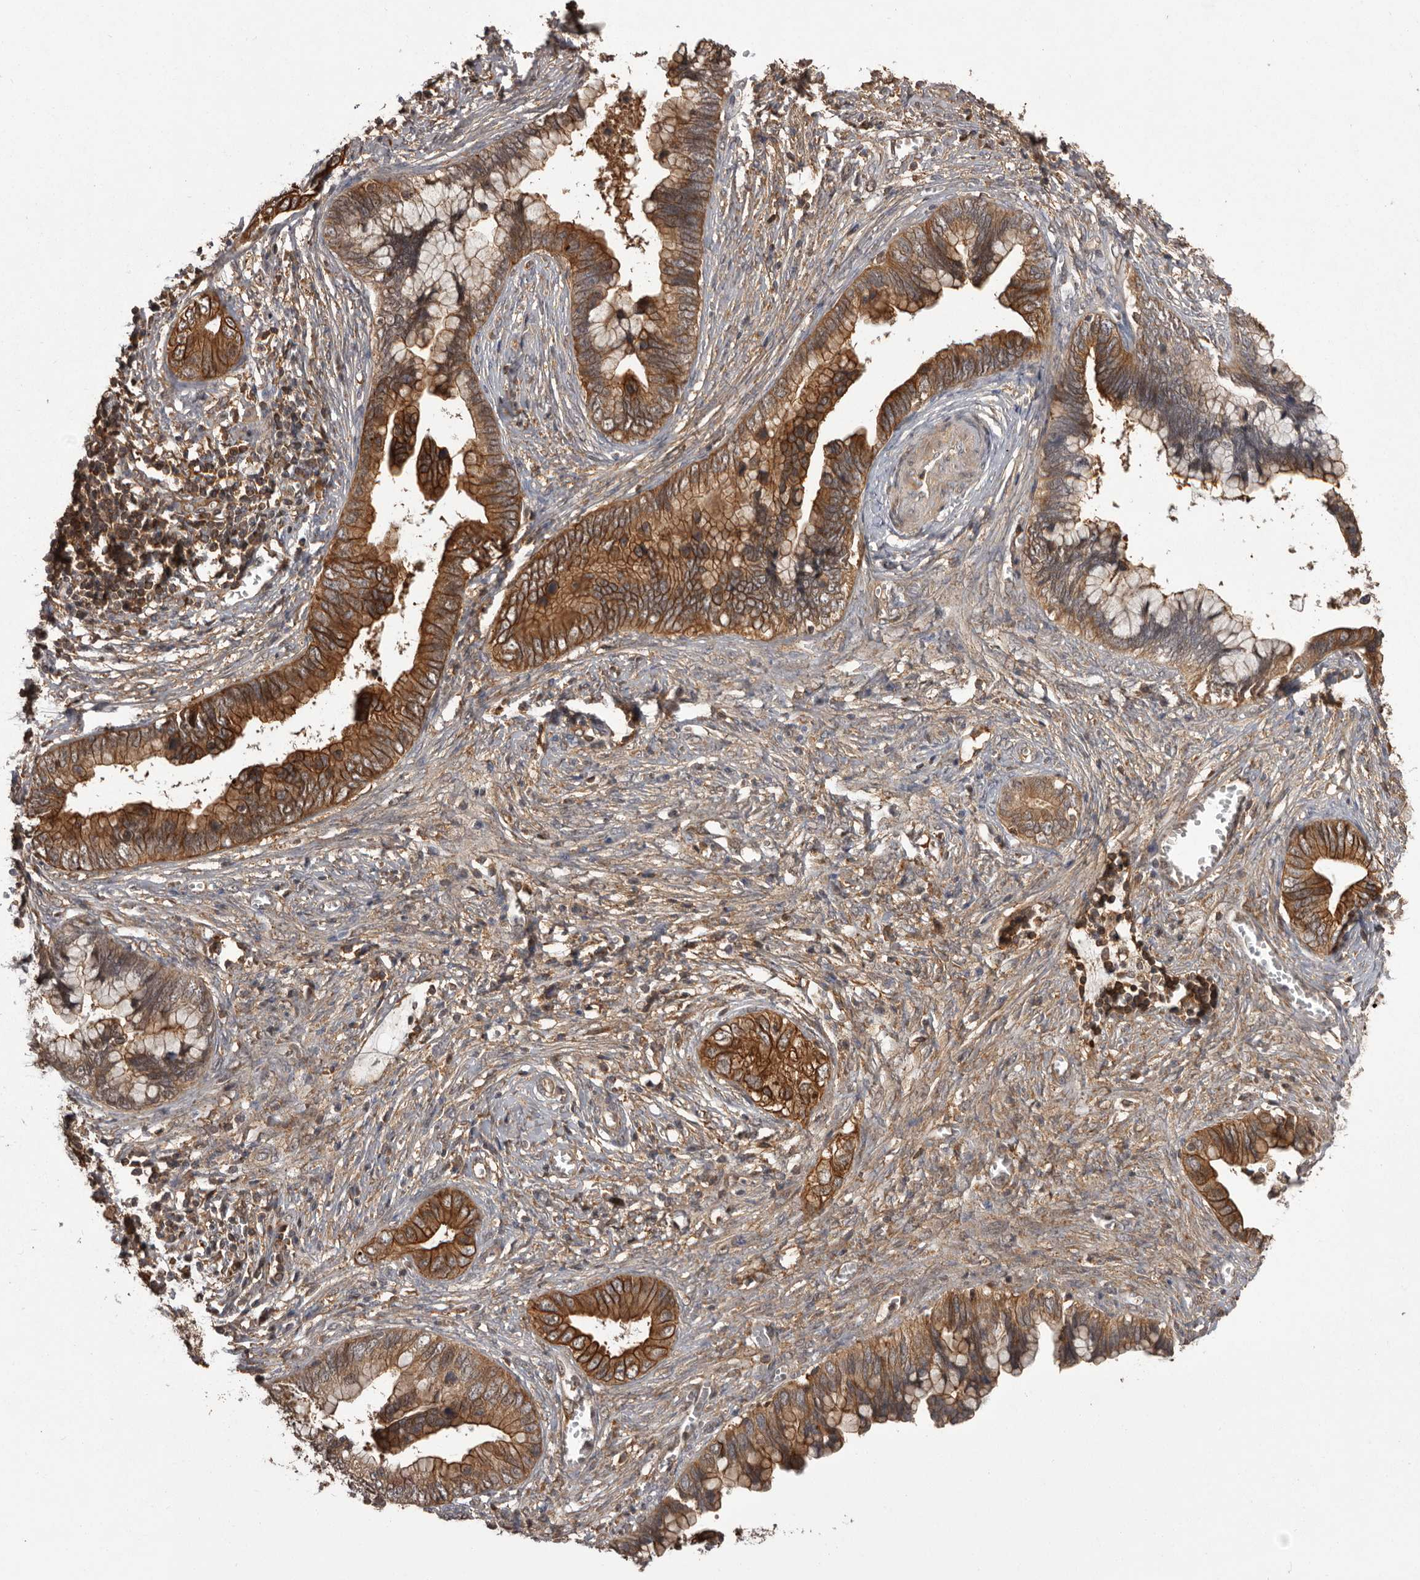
{"staining": {"intensity": "strong", "quantity": ">75%", "location": "cytoplasmic/membranous"}, "tissue": "cervical cancer", "cell_type": "Tumor cells", "image_type": "cancer", "snomed": [{"axis": "morphology", "description": "Adenocarcinoma, NOS"}, {"axis": "topography", "description": "Cervix"}], "caption": "Immunohistochemical staining of human cervical cancer (adenocarcinoma) shows high levels of strong cytoplasmic/membranous positivity in approximately >75% of tumor cells. Using DAB (brown) and hematoxylin (blue) stains, captured at high magnification using brightfield microscopy.", "gene": "SLC22A3", "patient": {"sex": "female", "age": 44}}